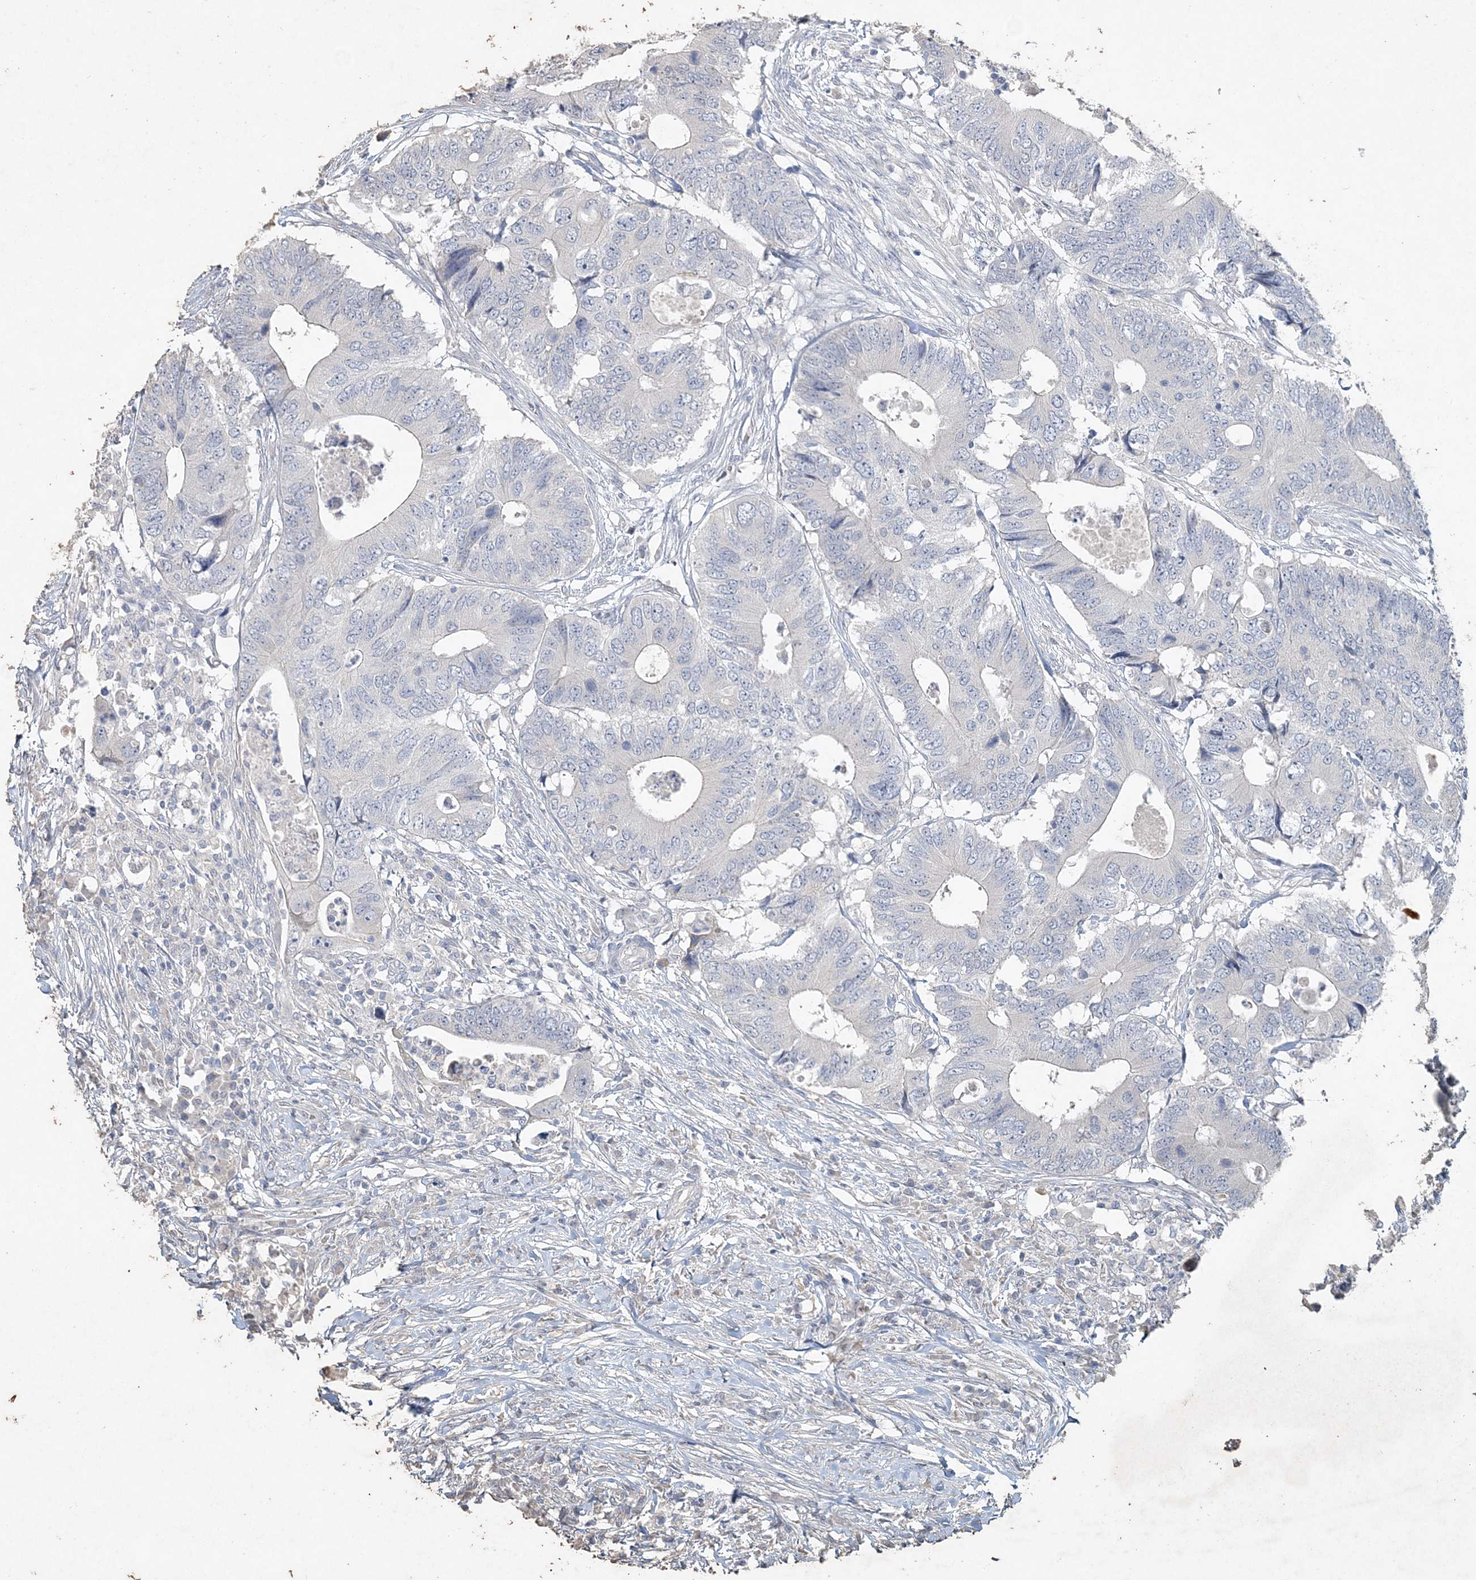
{"staining": {"intensity": "negative", "quantity": "none", "location": "none"}, "tissue": "colorectal cancer", "cell_type": "Tumor cells", "image_type": "cancer", "snomed": [{"axis": "morphology", "description": "Adenocarcinoma, NOS"}, {"axis": "topography", "description": "Colon"}], "caption": "Immunohistochemistry (IHC) of human colorectal cancer exhibits no staining in tumor cells.", "gene": "DNAH5", "patient": {"sex": "male", "age": 71}}